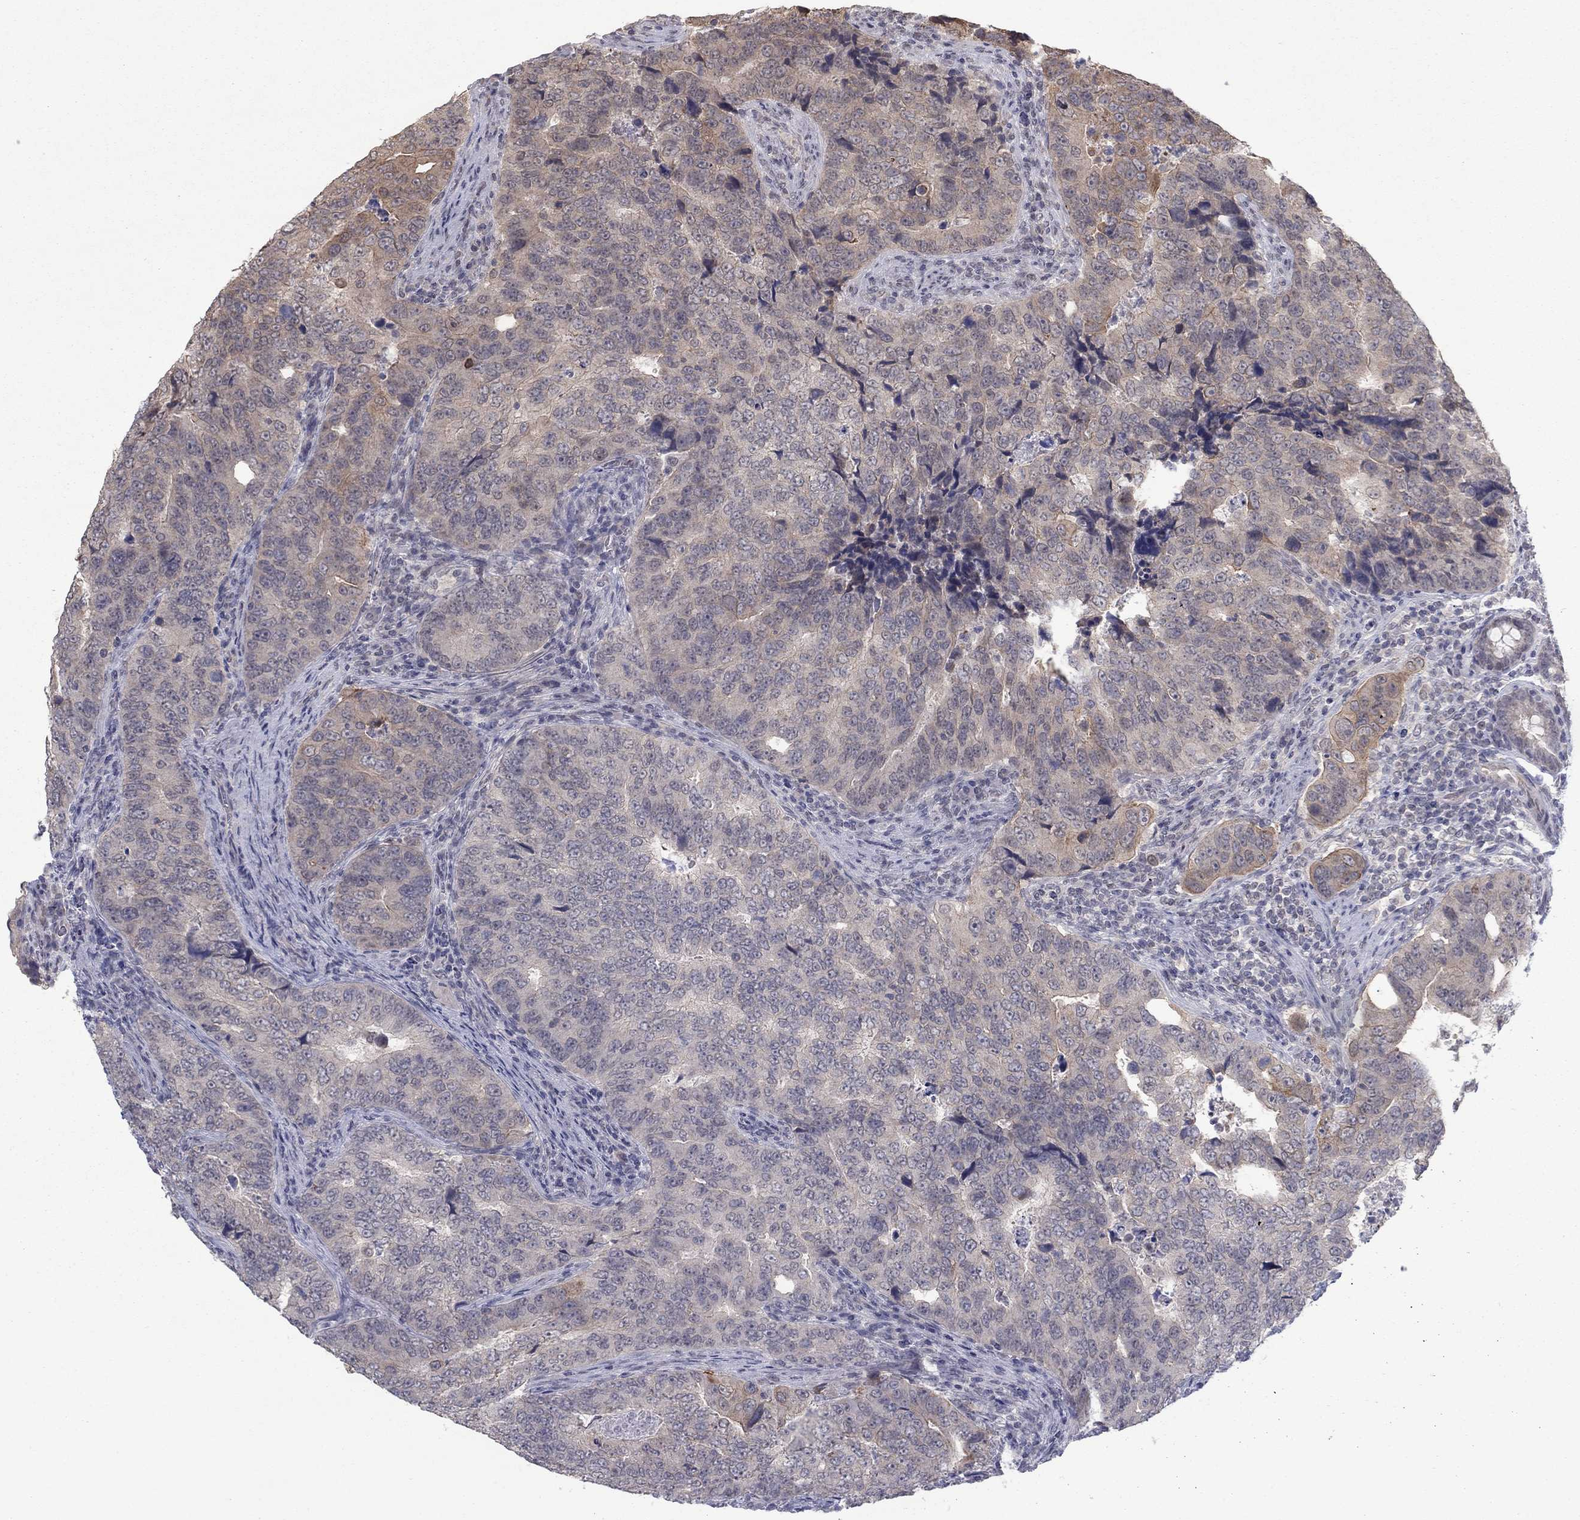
{"staining": {"intensity": "moderate", "quantity": "<25%", "location": "cytoplasmic/membranous"}, "tissue": "colorectal cancer", "cell_type": "Tumor cells", "image_type": "cancer", "snomed": [{"axis": "morphology", "description": "Adenocarcinoma, NOS"}, {"axis": "topography", "description": "Colon"}], "caption": "Immunohistochemical staining of colorectal cancer reveals low levels of moderate cytoplasmic/membranous protein expression in about <25% of tumor cells. The staining was performed using DAB (3,3'-diaminobenzidine), with brown indicating positive protein expression. Nuclei are stained blue with hematoxylin.", "gene": "SLC22A2", "patient": {"sex": "female", "age": 72}}